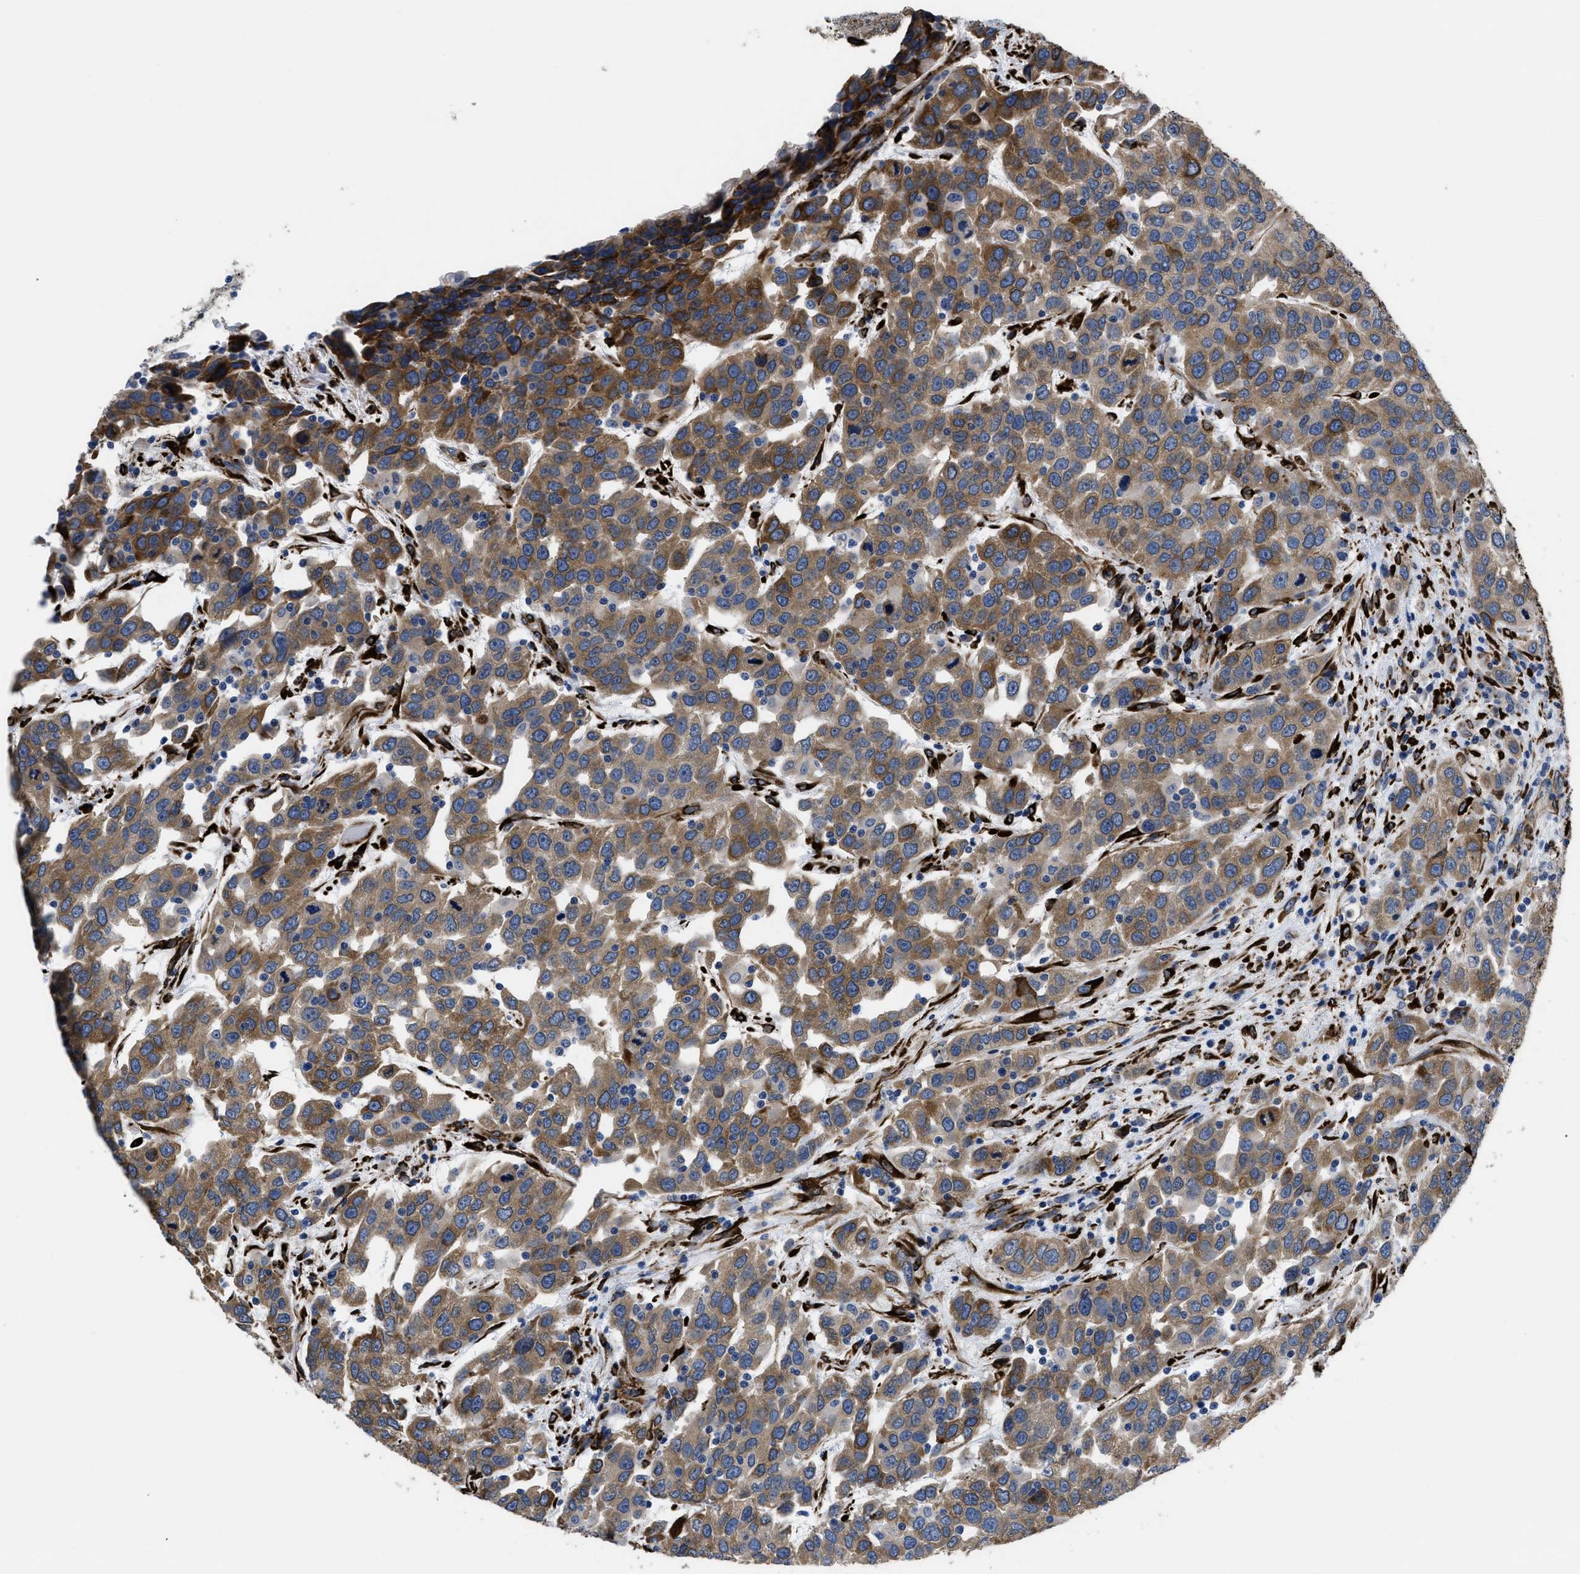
{"staining": {"intensity": "moderate", "quantity": ">75%", "location": "cytoplasmic/membranous"}, "tissue": "urothelial cancer", "cell_type": "Tumor cells", "image_type": "cancer", "snomed": [{"axis": "morphology", "description": "Urothelial carcinoma, High grade"}, {"axis": "topography", "description": "Urinary bladder"}], "caption": "High-power microscopy captured an immunohistochemistry (IHC) histopathology image of urothelial cancer, revealing moderate cytoplasmic/membranous expression in about >75% of tumor cells.", "gene": "SQLE", "patient": {"sex": "female", "age": 80}}